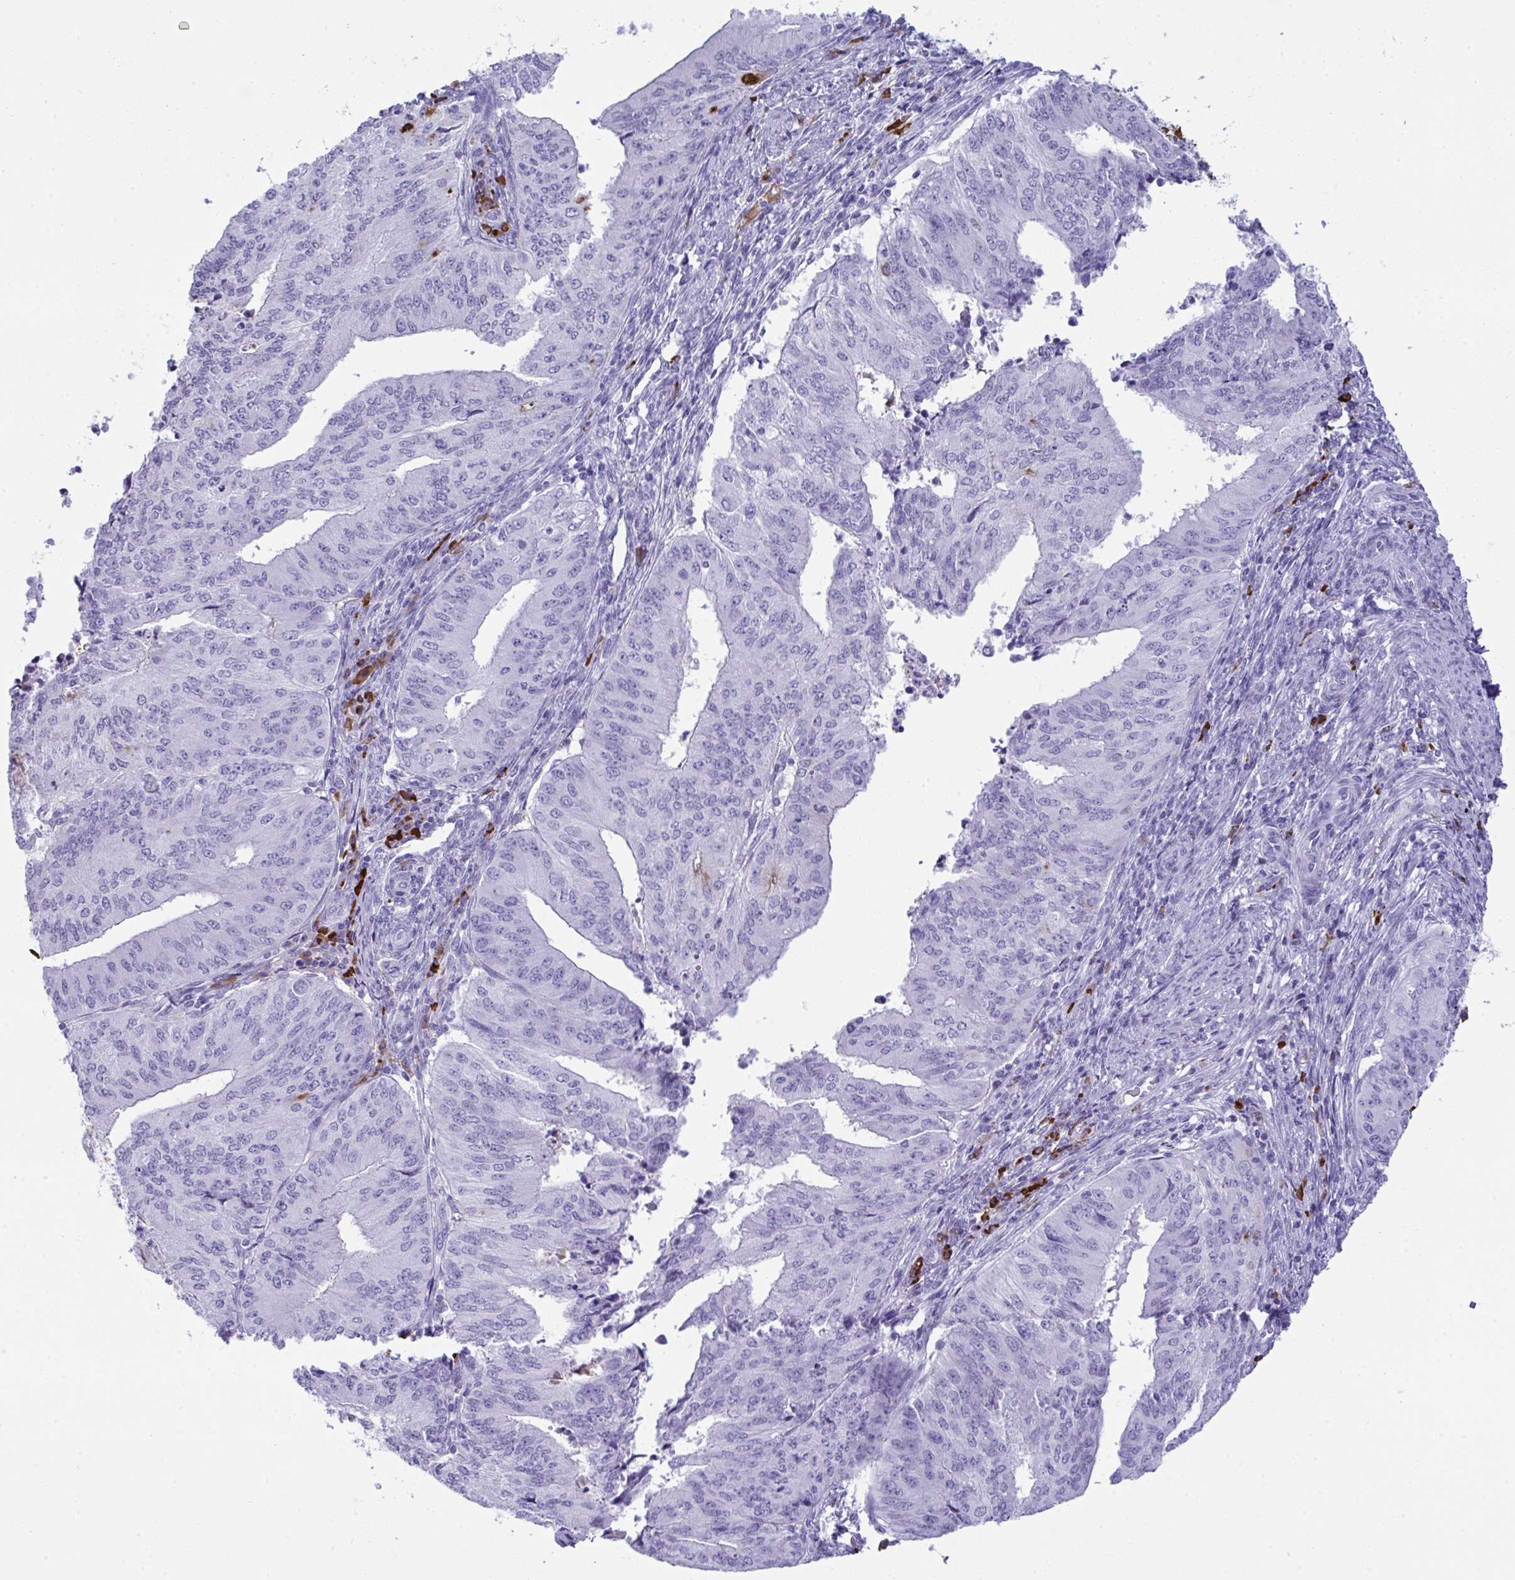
{"staining": {"intensity": "negative", "quantity": "none", "location": "none"}, "tissue": "endometrial cancer", "cell_type": "Tumor cells", "image_type": "cancer", "snomed": [{"axis": "morphology", "description": "Adenocarcinoma, NOS"}, {"axis": "topography", "description": "Endometrium"}], "caption": "High power microscopy photomicrograph of an immunohistochemistry micrograph of endometrial cancer, revealing no significant expression in tumor cells.", "gene": "JCHAIN", "patient": {"sex": "female", "age": 50}}